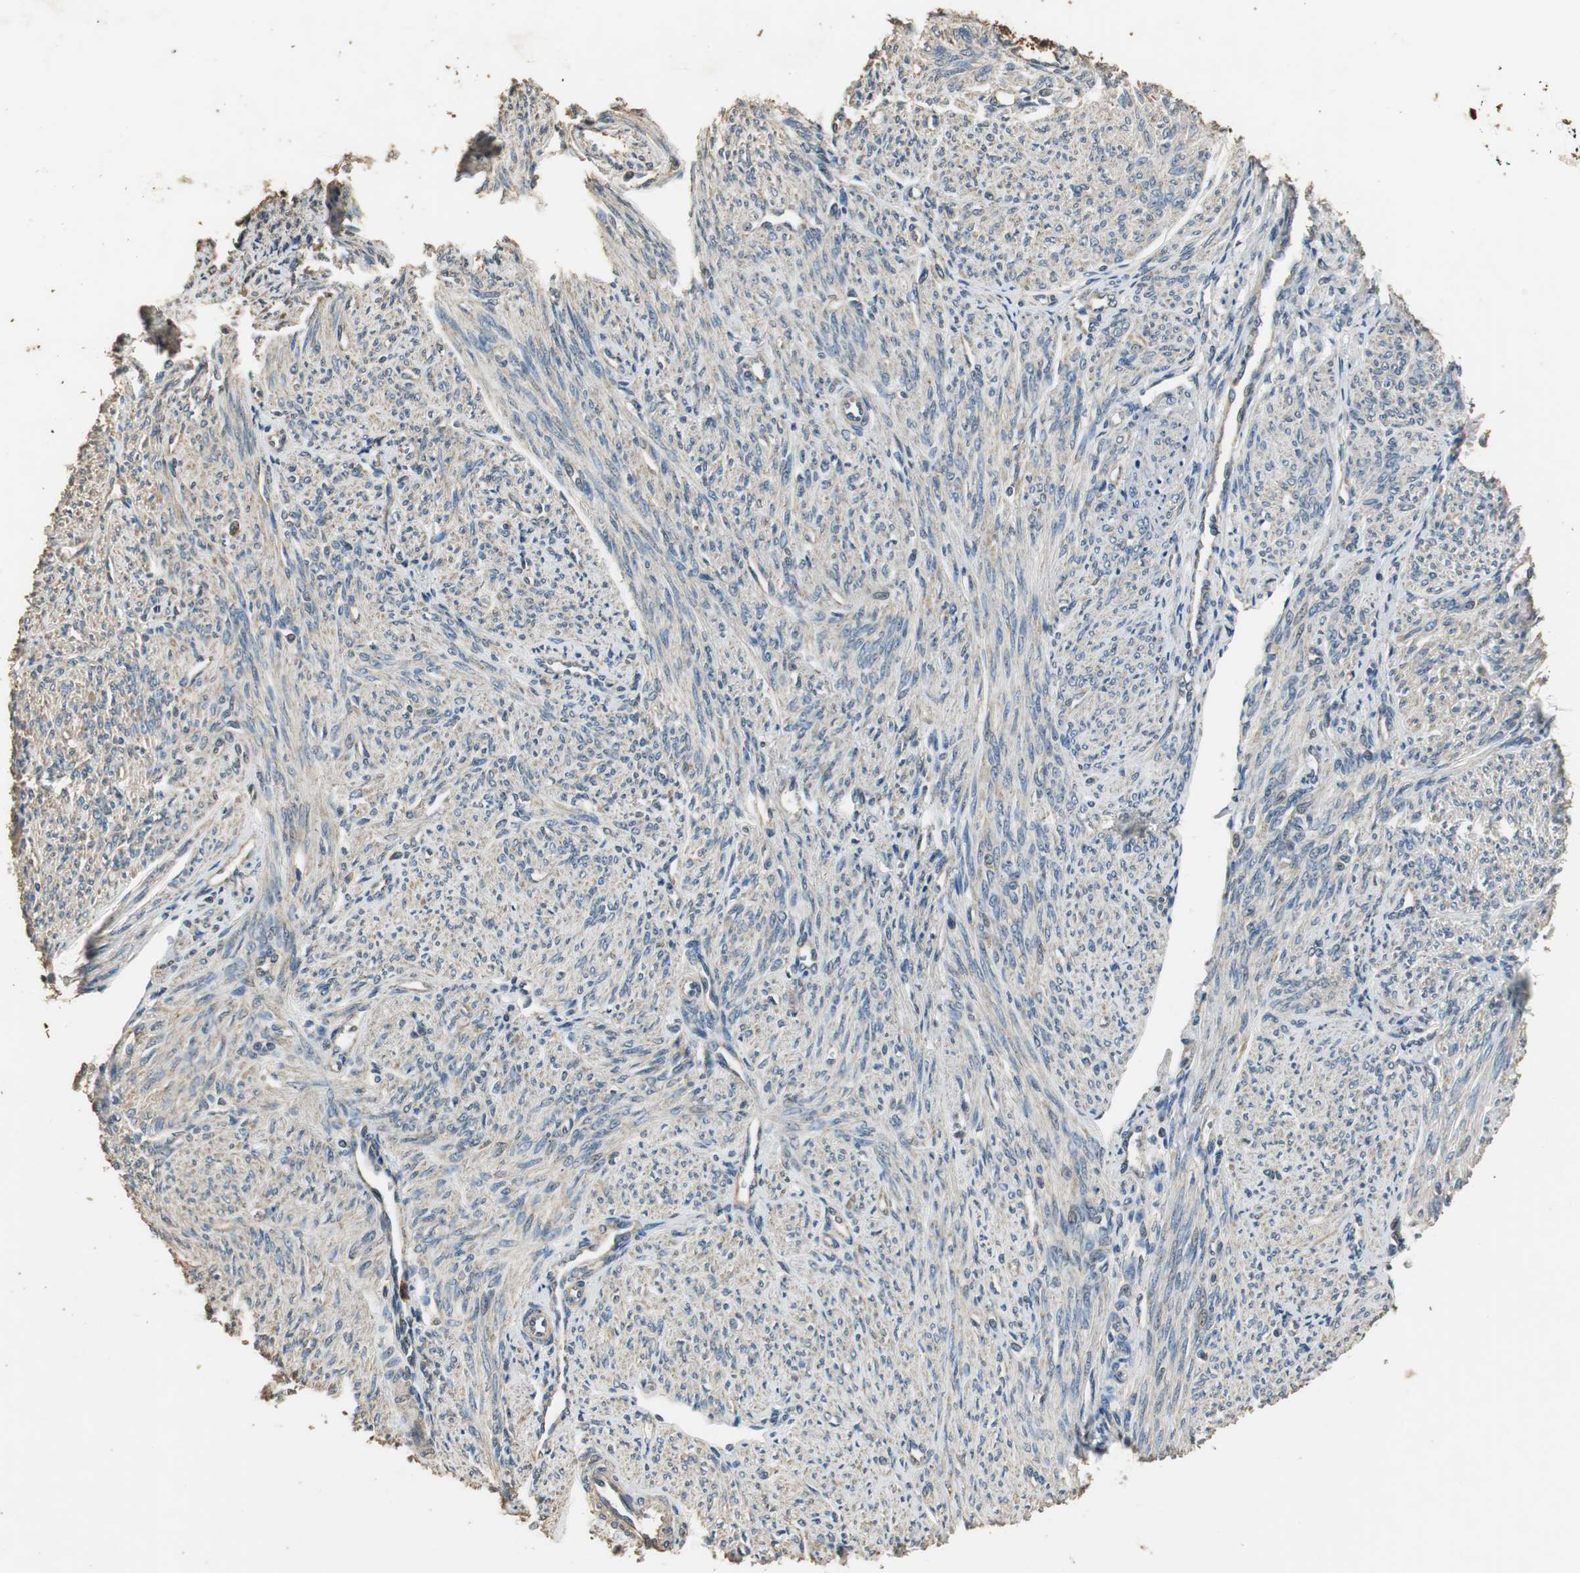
{"staining": {"intensity": "weak", "quantity": ">75%", "location": "cytoplasmic/membranous"}, "tissue": "smooth muscle", "cell_type": "Smooth muscle cells", "image_type": "normal", "snomed": [{"axis": "morphology", "description": "Normal tissue, NOS"}, {"axis": "topography", "description": "Smooth muscle"}], "caption": "DAB immunohistochemical staining of normal smooth muscle exhibits weak cytoplasmic/membranous protein staining in about >75% of smooth muscle cells.", "gene": "TMPRSS4", "patient": {"sex": "female", "age": 65}}